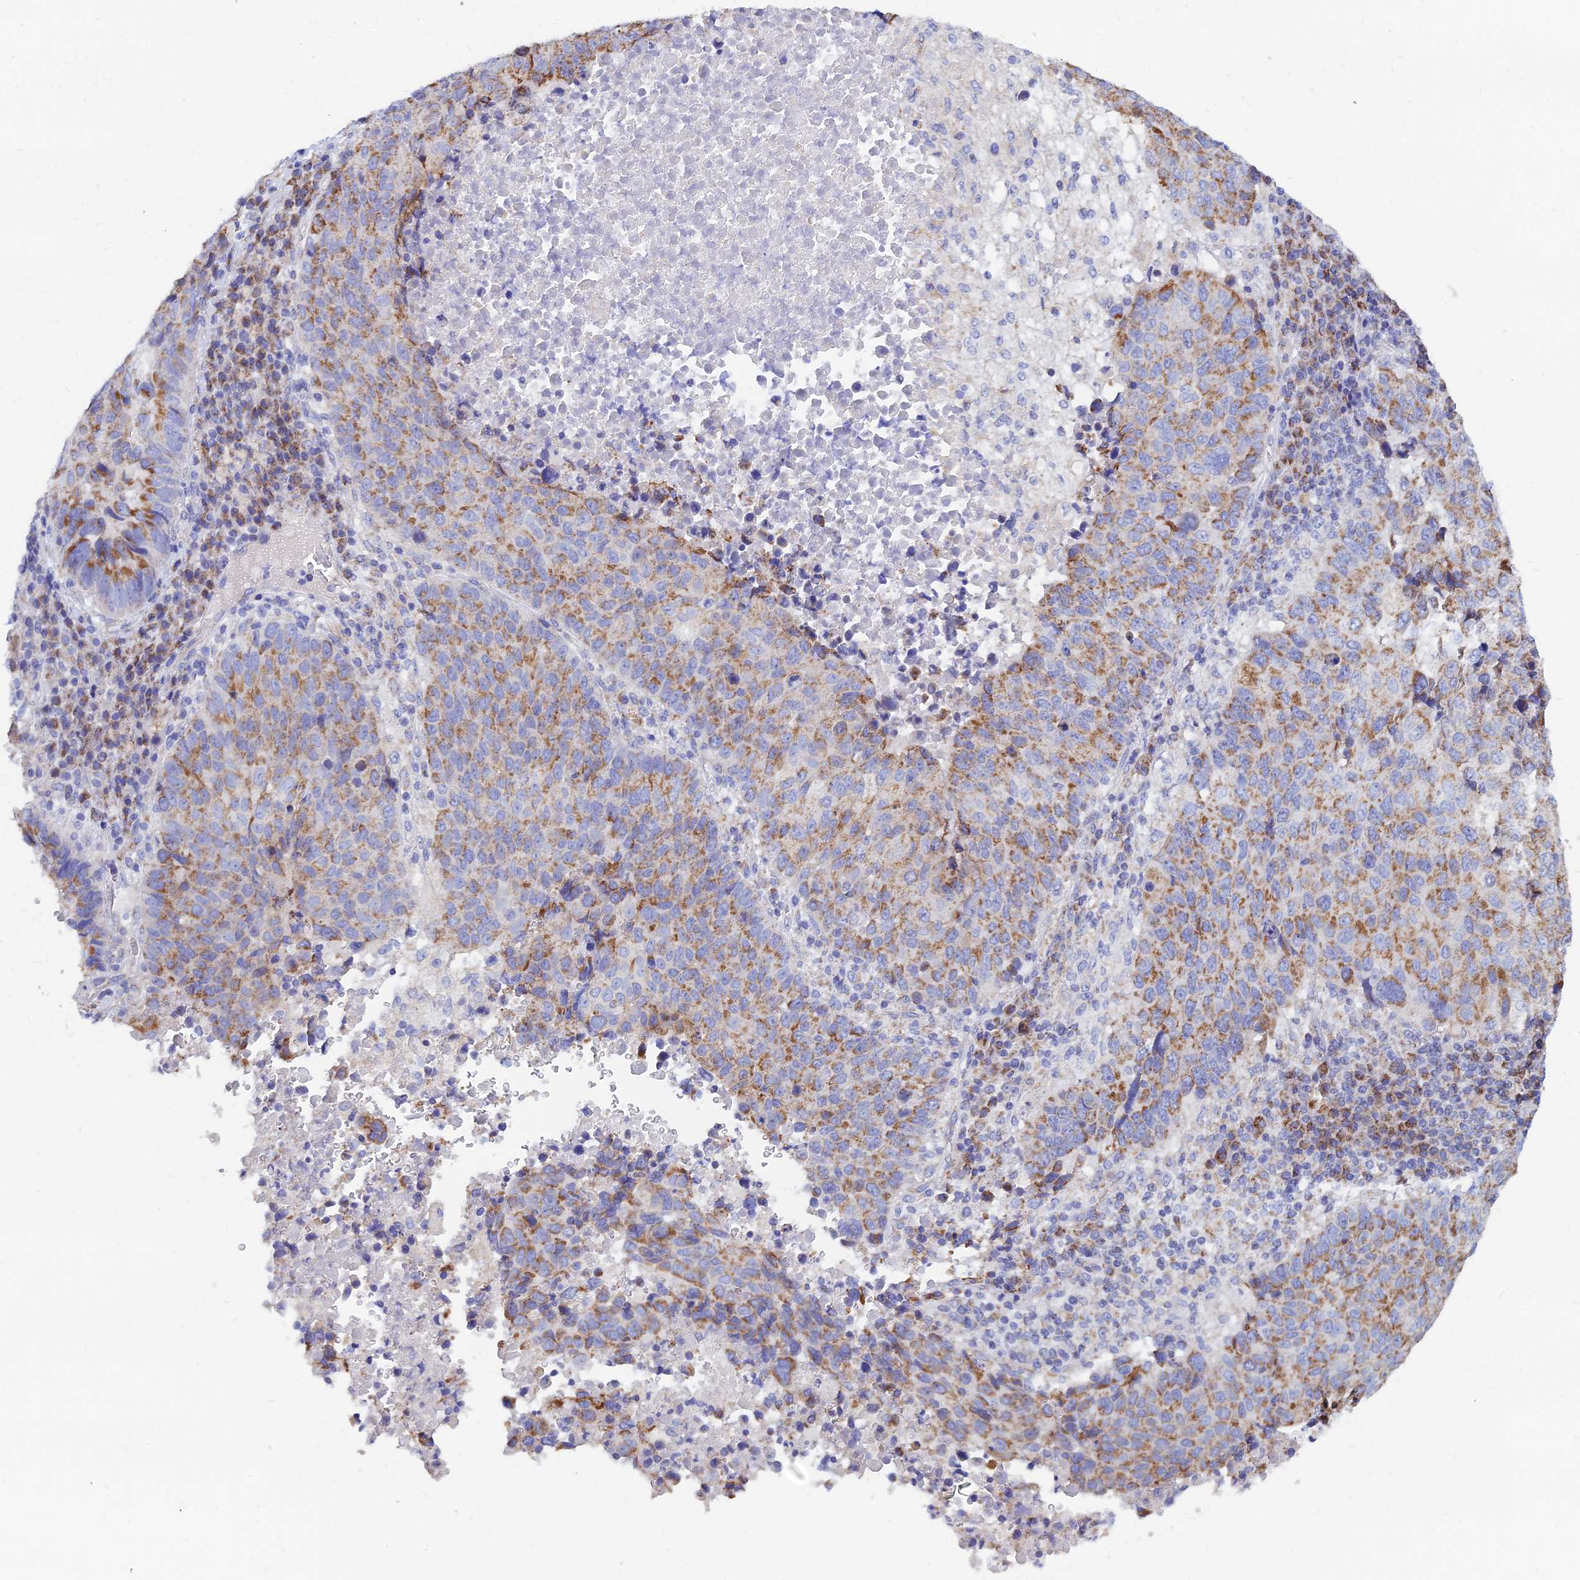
{"staining": {"intensity": "moderate", "quantity": ">75%", "location": "cytoplasmic/membranous"}, "tissue": "lung cancer", "cell_type": "Tumor cells", "image_type": "cancer", "snomed": [{"axis": "morphology", "description": "Squamous cell carcinoma, NOS"}, {"axis": "topography", "description": "Lung"}], "caption": "Lung squamous cell carcinoma tissue displays moderate cytoplasmic/membranous staining in approximately >75% of tumor cells, visualized by immunohistochemistry.", "gene": "MGST1", "patient": {"sex": "male", "age": 73}}